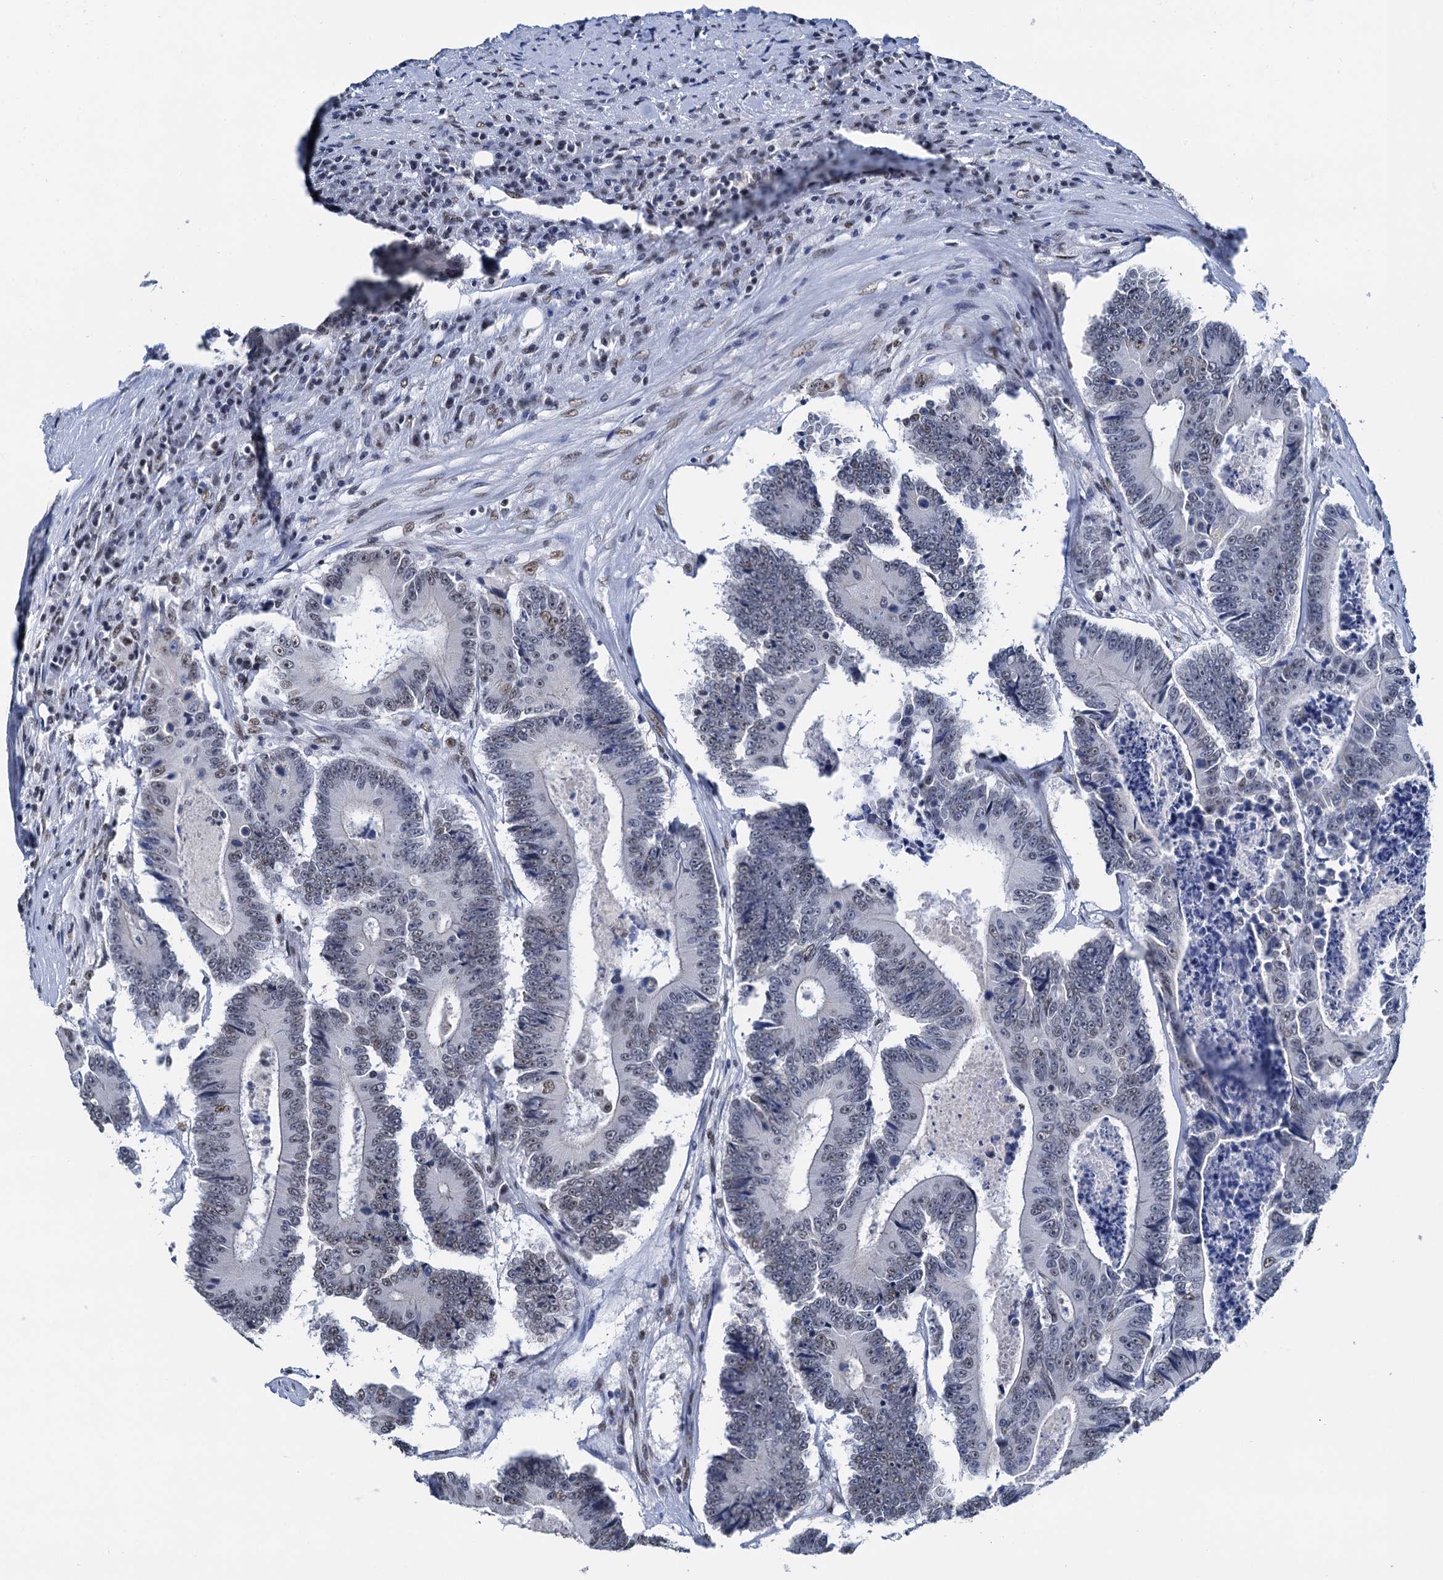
{"staining": {"intensity": "weak", "quantity": "25%-75%", "location": "nuclear"}, "tissue": "colorectal cancer", "cell_type": "Tumor cells", "image_type": "cancer", "snomed": [{"axis": "morphology", "description": "Adenocarcinoma, NOS"}, {"axis": "topography", "description": "Colon"}], "caption": "Immunohistochemical staining of colorectal cancer (adenocarcinoma) shows low levels of weak nuclear protein staining in approximately 25%-75% of tumor cells.", "gene": "SLTM", "patient": {"sex": "male", "age": 83}}